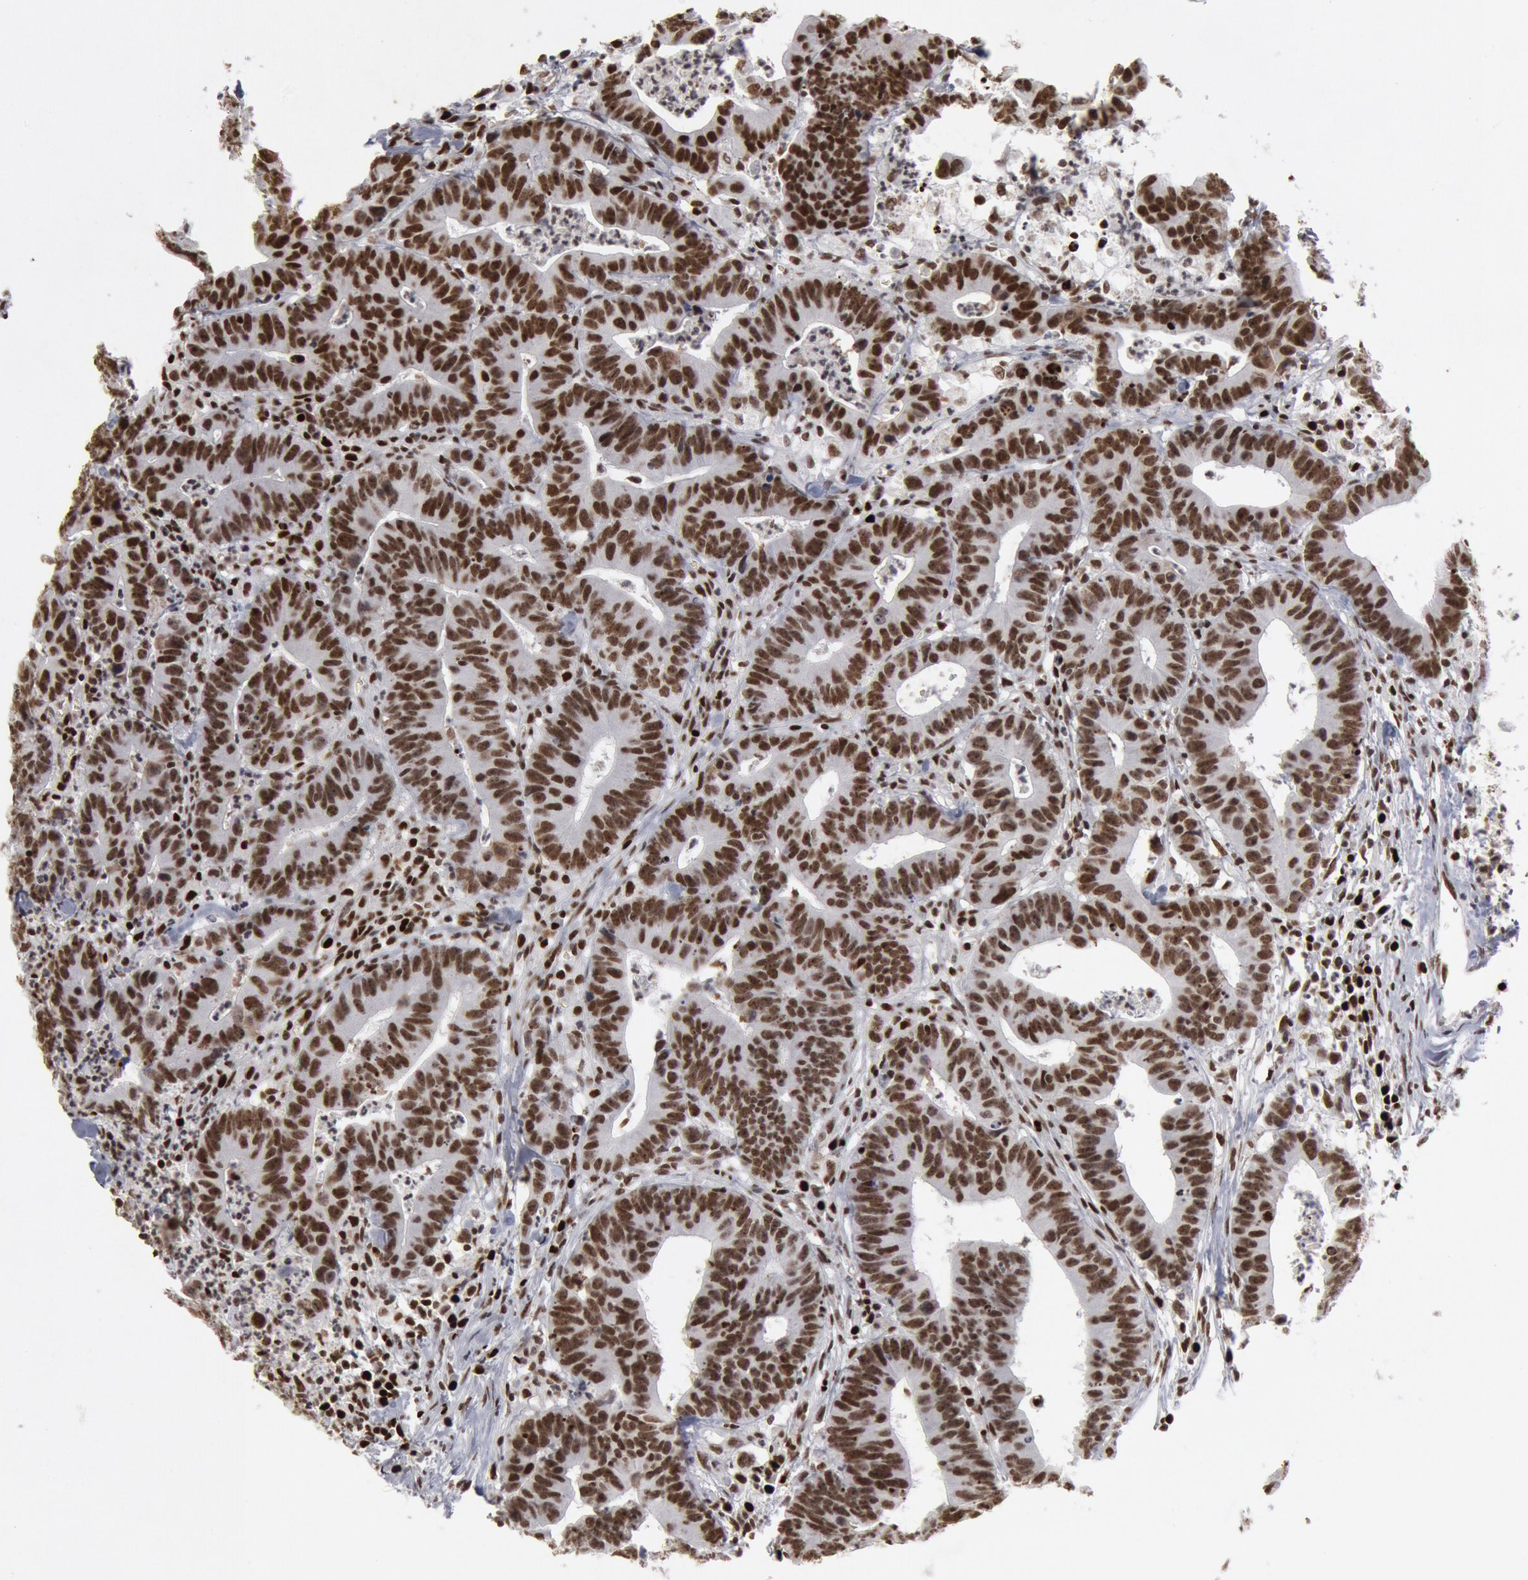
{"staining": {"intensity": "strong", "quantity": ">75%", "location": "nuclear"}, "tissue": "colorectal cancer", "cell_type": "Tumor cells", "image_type": "cancer", "snomed": [{"axis": "morphology", "description": "Adenocarcinoma, NOS"}, {"axis": "topography", "description": "Colon"}], "caption": "About >75% of tumor cells in human colorectal adenocarcinoma demonstrate strong nuclear protein positivity as visualized by brown immunohistochemical staining.", "gene": "SUB1", "patient": {"sex": "male", "age": 55}}